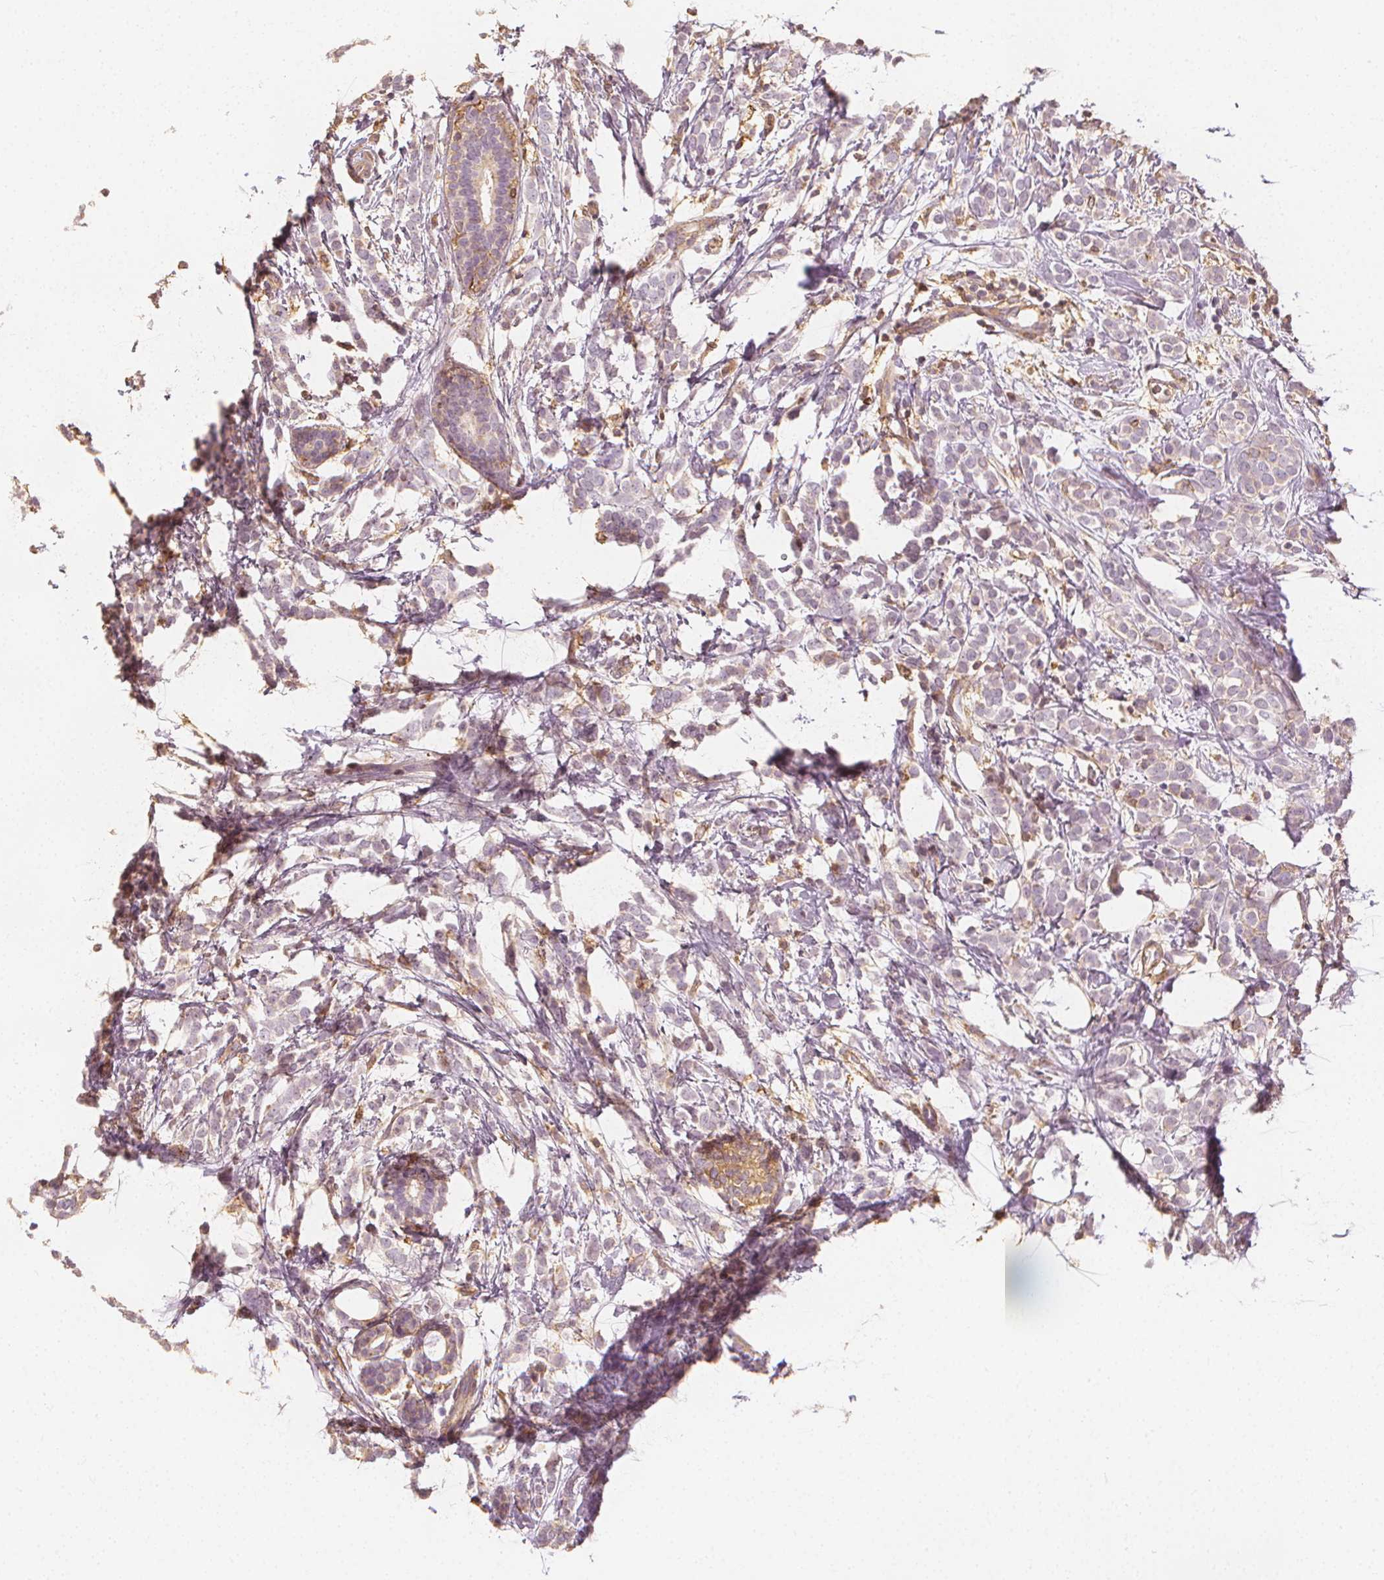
{"staining": {"intensity": "weak", "quantity": "<25%", "location": "cytoplasmic/membranous"}, "tissue": "breast cancer", "cell_type": "Tumor cells", "image_type": "cancer", "snomed": [{"axis": "morphology", "description": "Lobular carcinoma"}, {"axis": "topography", "description": "Breast"}], "caption": "High magnification brightfield microscopy of lobular carcinoma (breast) stained with DAB (brown) and counterstained with hematoxylin (blue): tumor cells show no significant expression.", "gene": "ARHGAP26", "patient": {"sex": "female", "age": 49}}